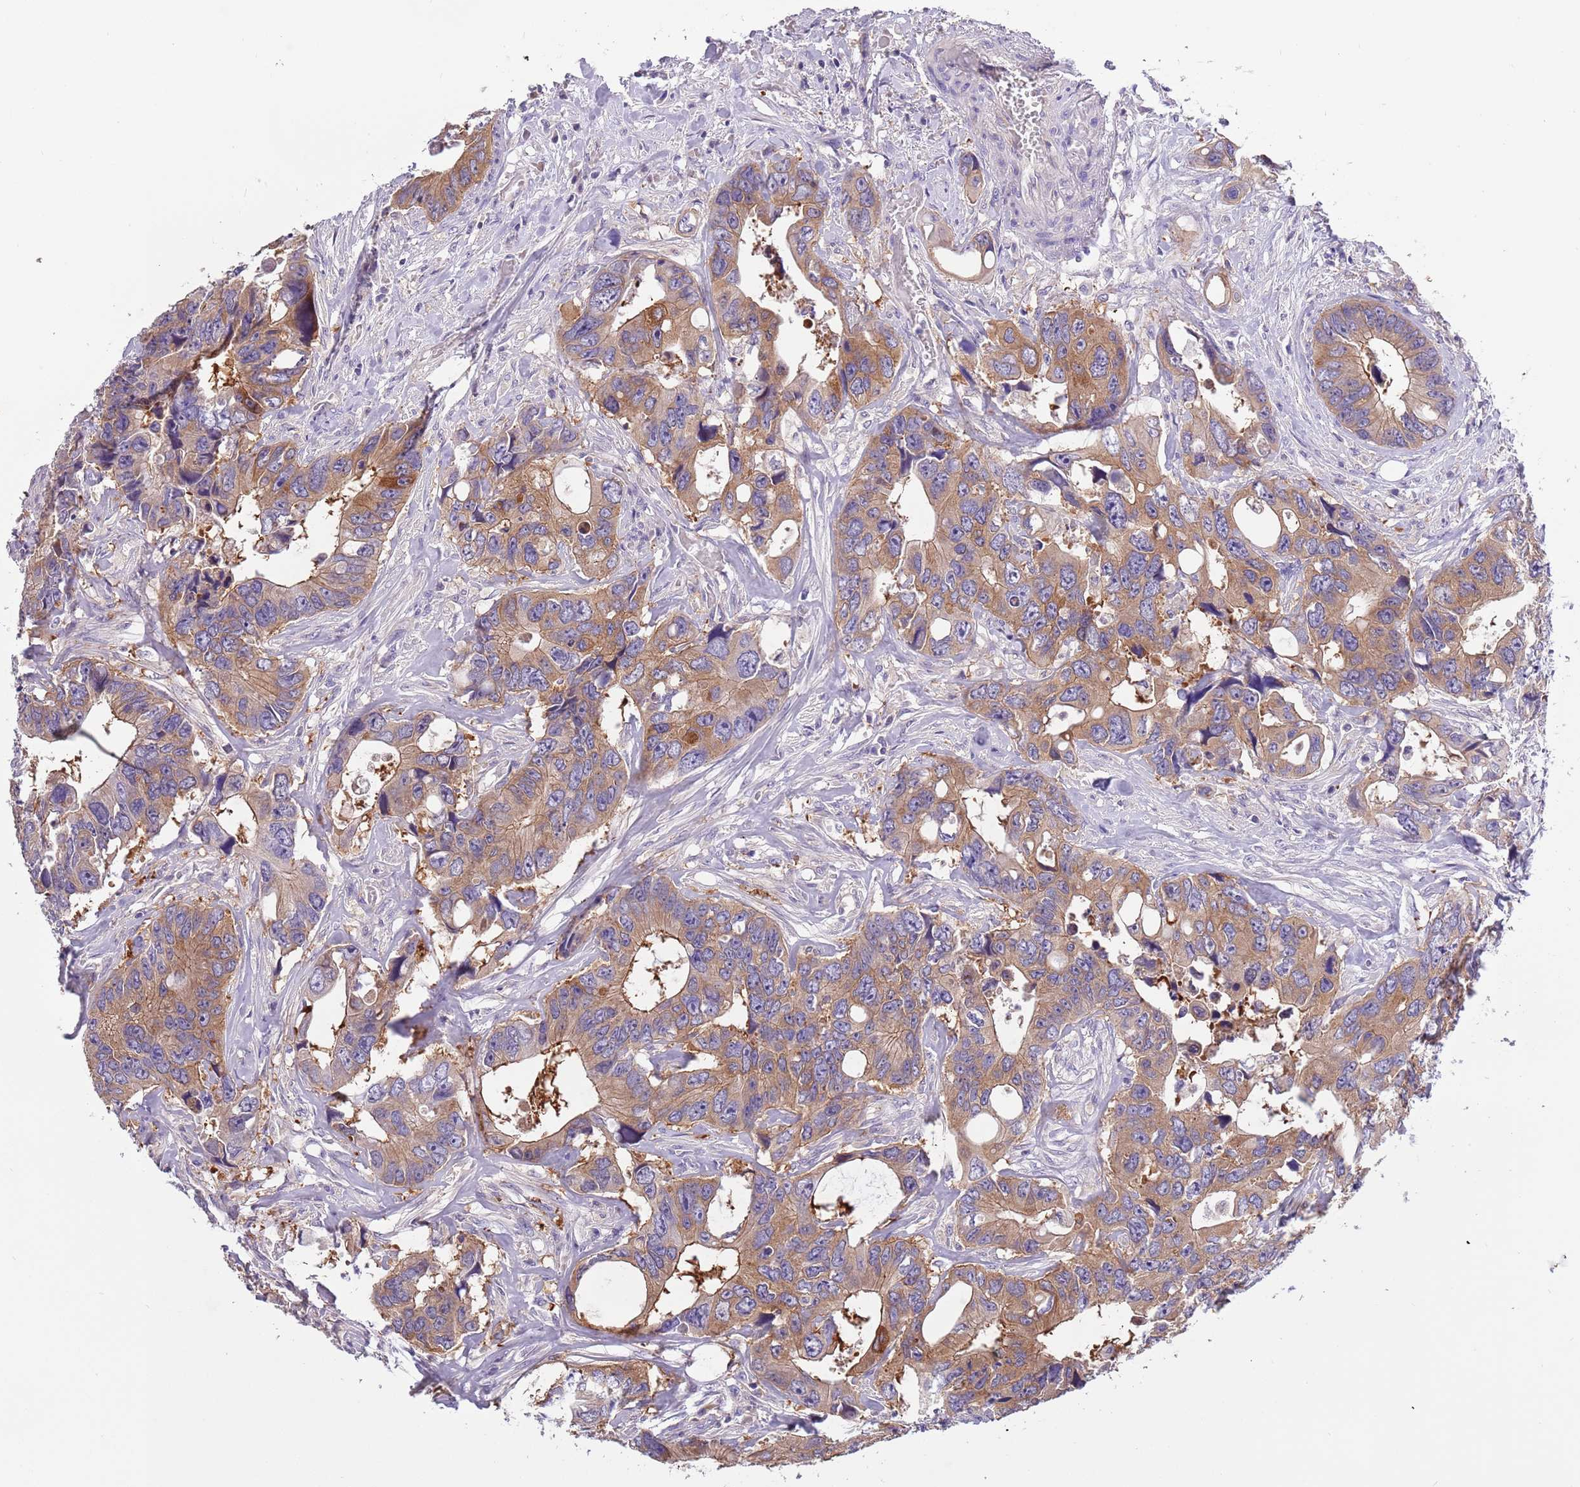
{"staining": {"intensity": "moderate", "quantity": ">75%", "location": "cytoplasmic/membranous"}, "tissue": "colorectal cancer", "cell_type": "Tumor cells", "image_type": "cancer", "snomed": [{"axis": "morphology", "description": "Adenocarcinoma, NOS"}, {"axis": "topography", "description": "Rectum"}], "caption": "About >75% of tumor cells in human colorectal cancer reveal moderate cytoplasmic/membranous protein staining as visualized by brown immunohistochemical staining.", "gene": "STIP1", "patient": {"sex": "male", "age": 57}}